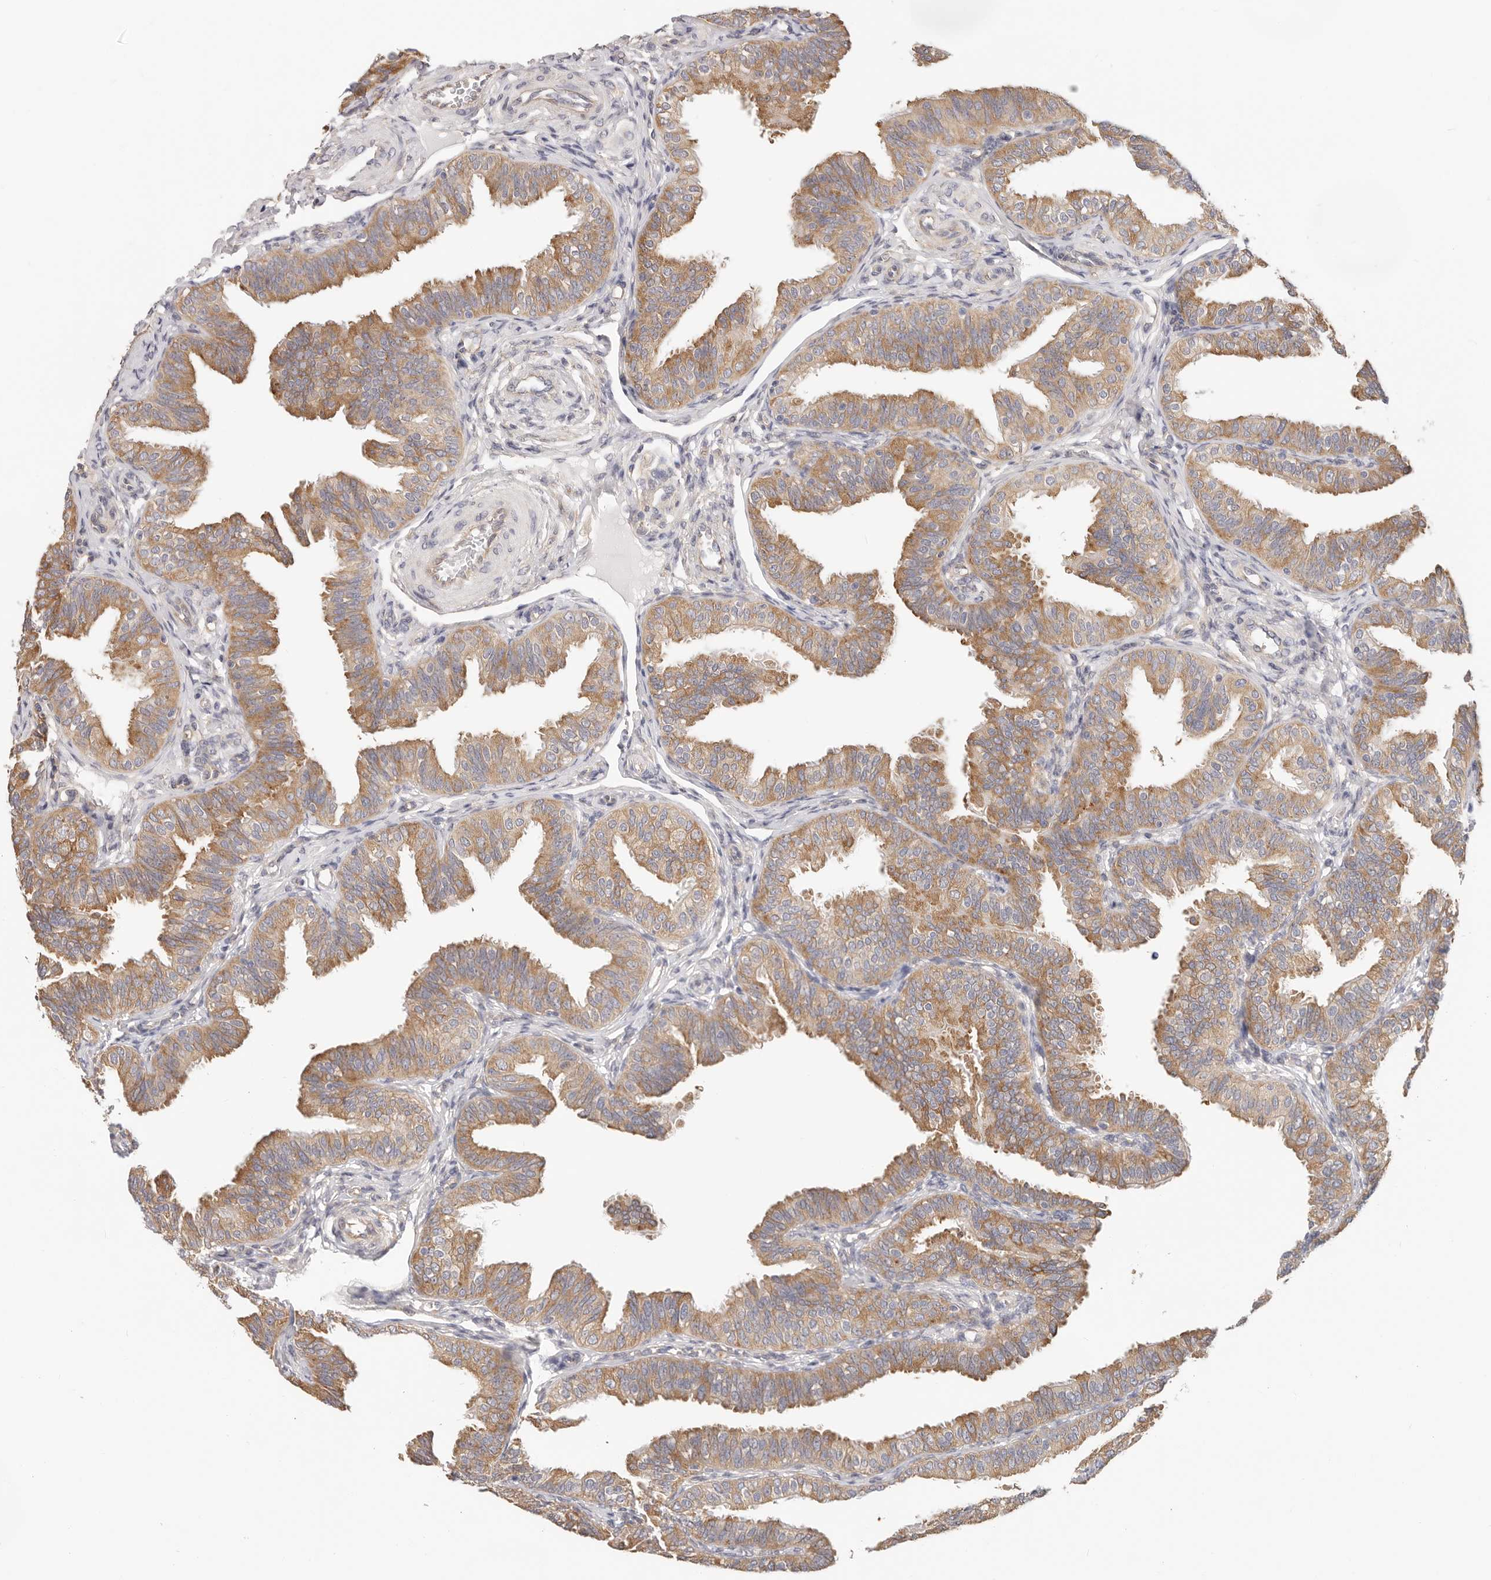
{"staining": {"intensity": "moderate", "quantity": ">75%", "location": "cytoplasmic/membranous"}, "tissue": "fallopian tube", "cell_type": "Glandular cells", "image_type": "normal", "snomed": [{"axis": "morphology", "description": "Normal tissue, NOS"}, {"axis": "topography", "description": "Fallopian tube"}], "caption": "A brown stain shows moderate cytoplasmic/membranous staining of a protein in glandular cells of normal fallopian tube. The staining is performed using DAB brown chromogen to label protein expression. The nuclei are counter-stained blue using hematoxylin.", "gene": "AFDN", "patient": {"sex": "female", "age": 35}}